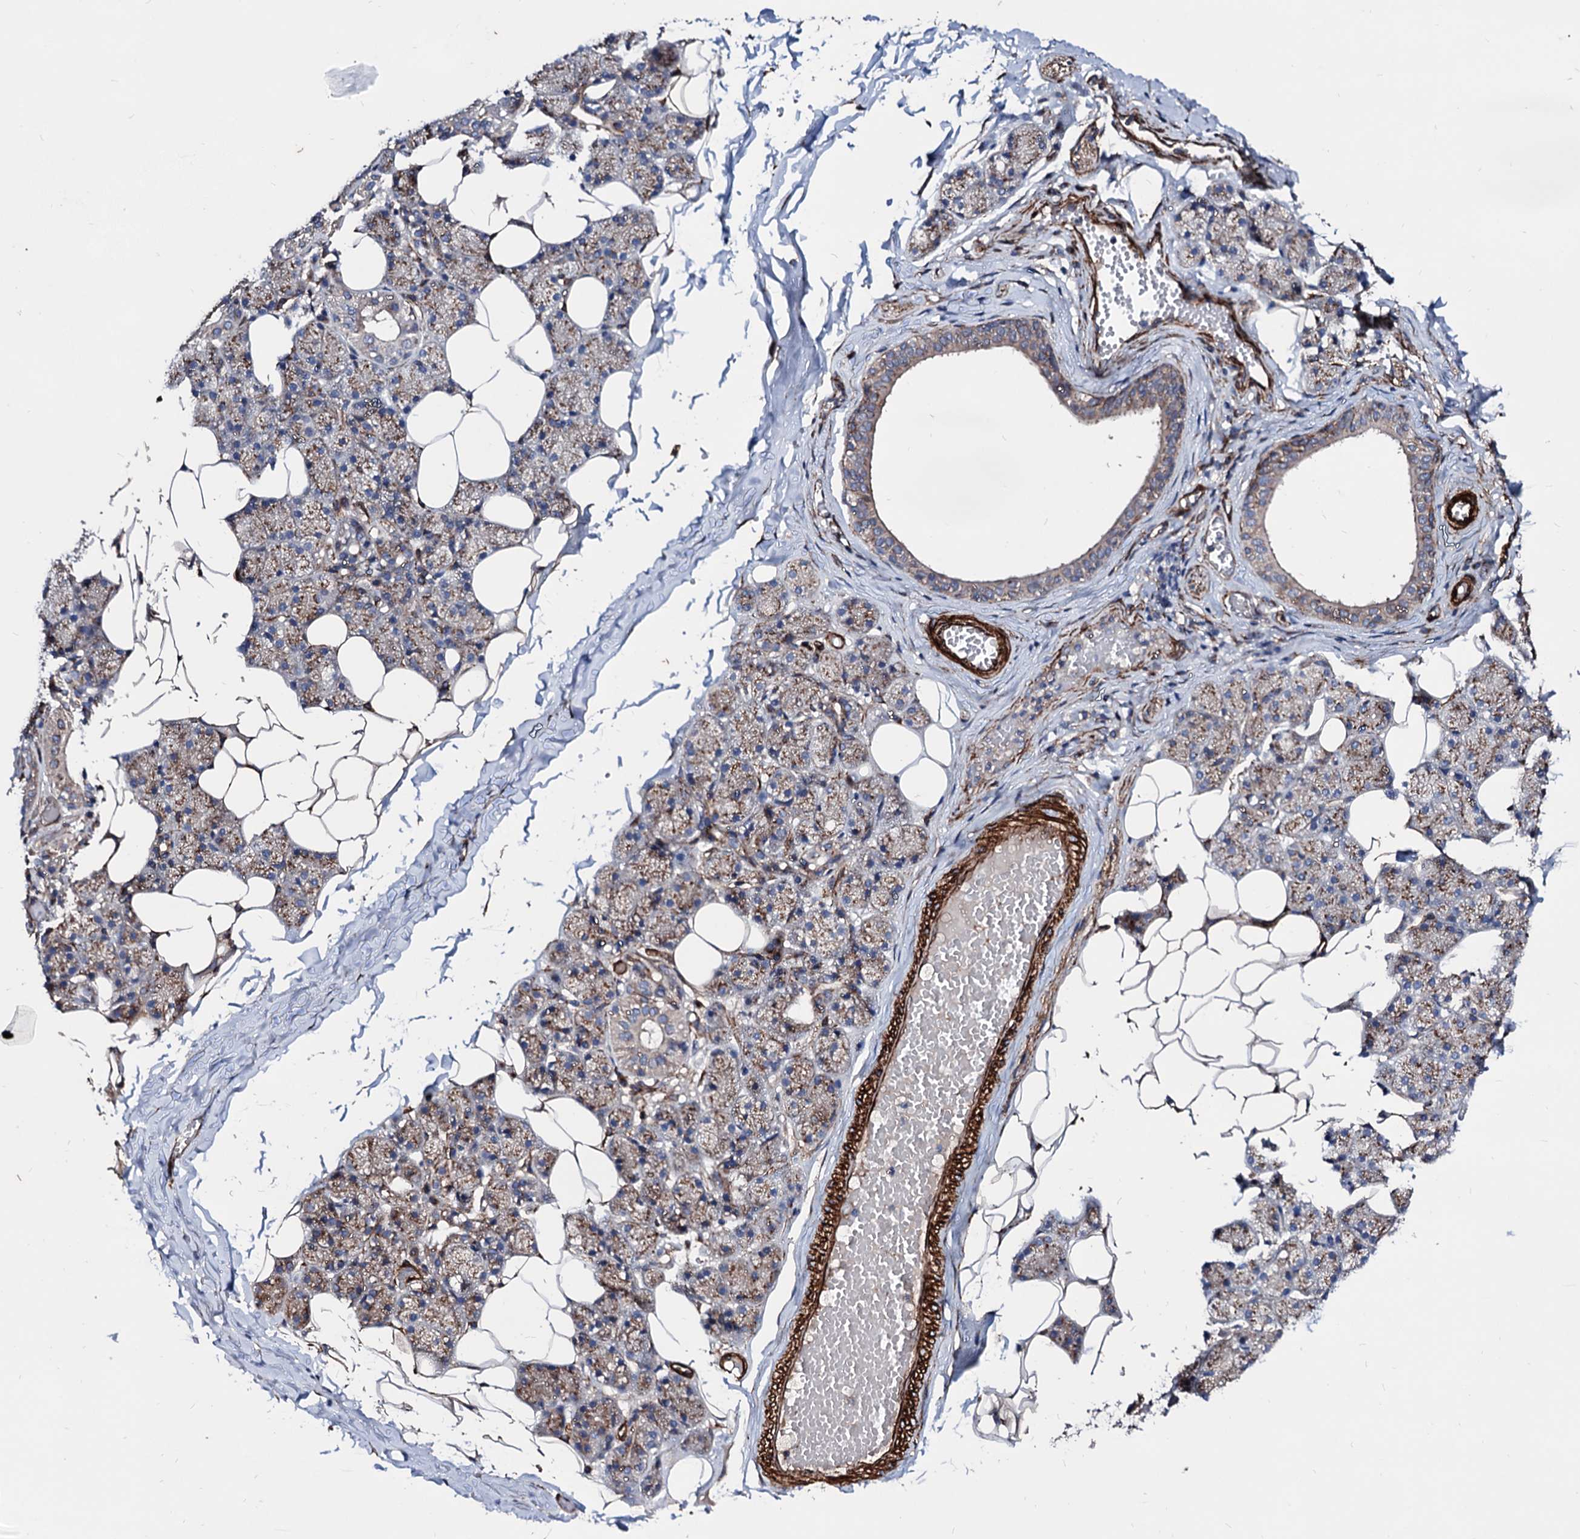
{"staining": {"intensity": "moderate", "quantity": "<25%", "location": "cytoplasmic/membranous"}, "tissue": "salivary gland", "cell_type": "Glandular cells", "image_type": "normal", "snomed": [{"axis": "morphology", "description": "Normal tissue, NOS"}, {"axis": "topography", "description": "Salivary gland"}], "caption": "A high-resolution micrograph shows IHC staining of normal salivary gland, which demonstrates moderate cytoplasmic/membranous positivity in approximately <25% of glandular cells.", "gene": "WDR11", "patient": {"sex": "female", "age": 33}}